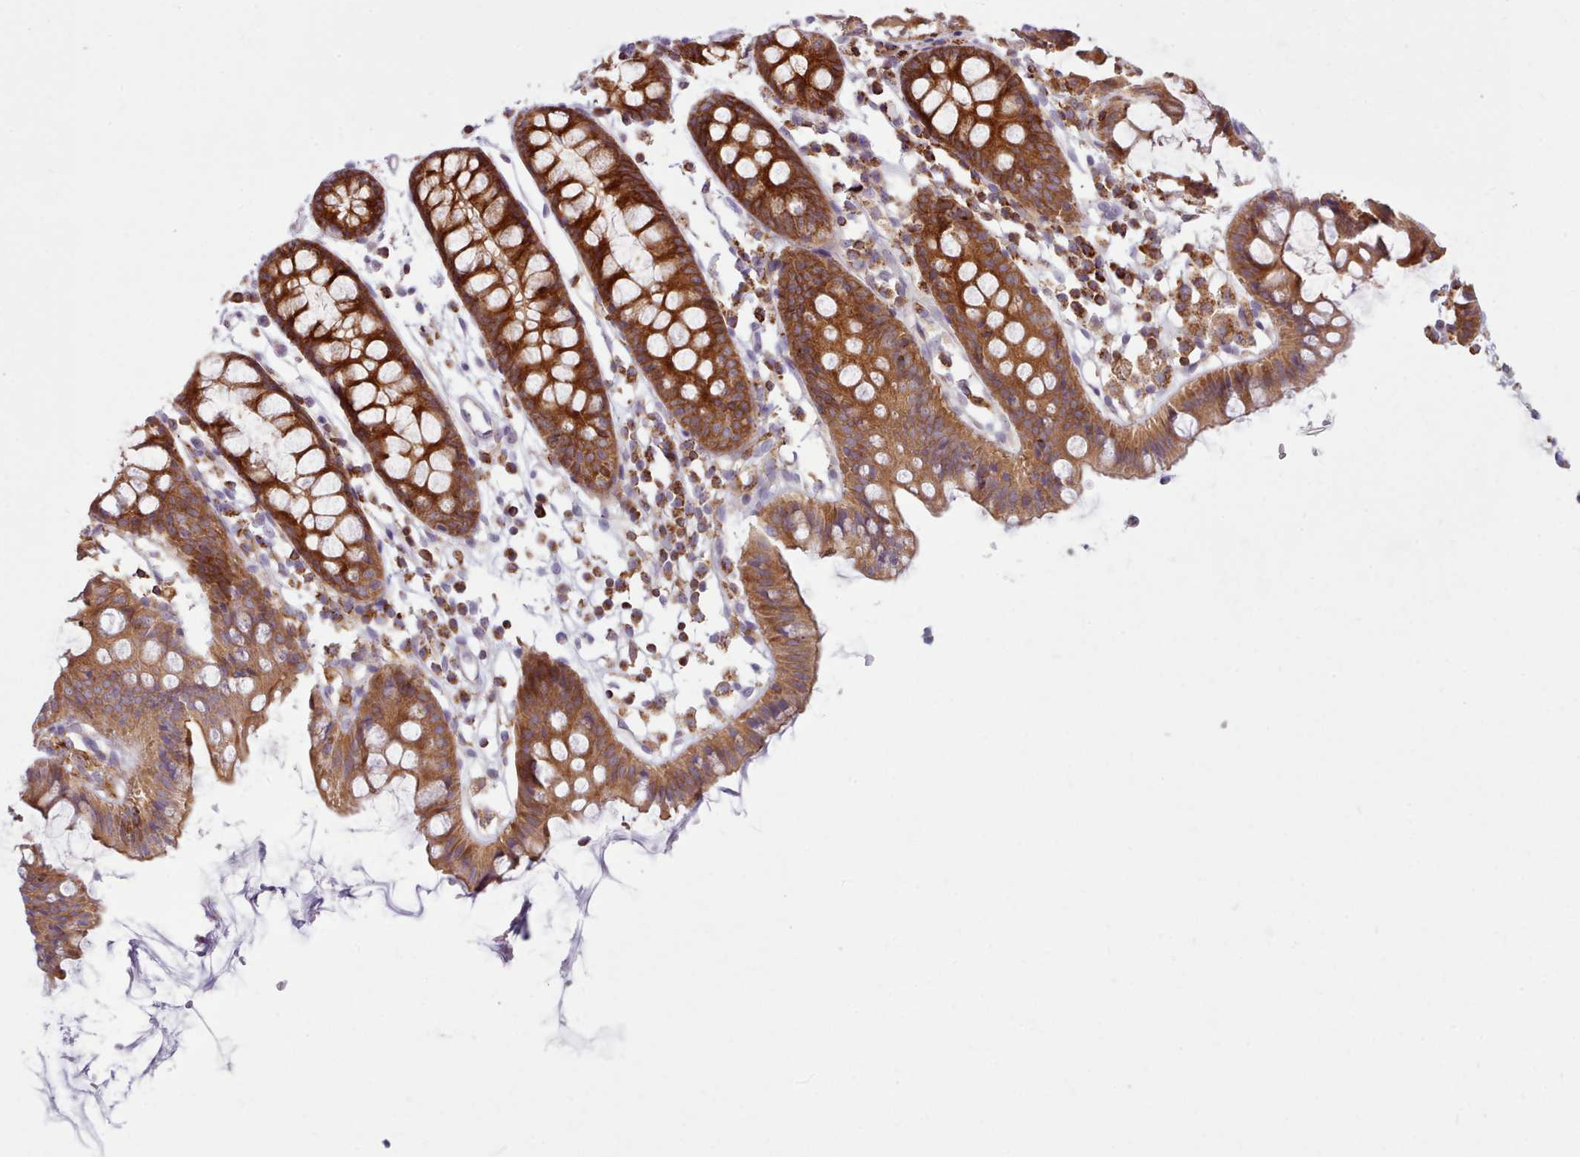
{"staining": {"intensity": "weak", "quantity": "25%-75%", "location": "cytoplasmic/membranous"}, "tissue": "colon", "cell_type": "Endothelial cells", "image_type": "normal", "snomed": [{"axis": "morphology", "description": "Normal tissue, NOS"}, {"axis": "topography", "description": "Colon"}], "caption": "High-power microscopy captured an immunohistochemistry (IHC) histopathology image of normal colon, revealing weak cytoplasmic/membranous expression in about 25%-75% of endothelial cells.", "gene": "CRYBG1", "patient": {"sex": "female", "age": 84}}